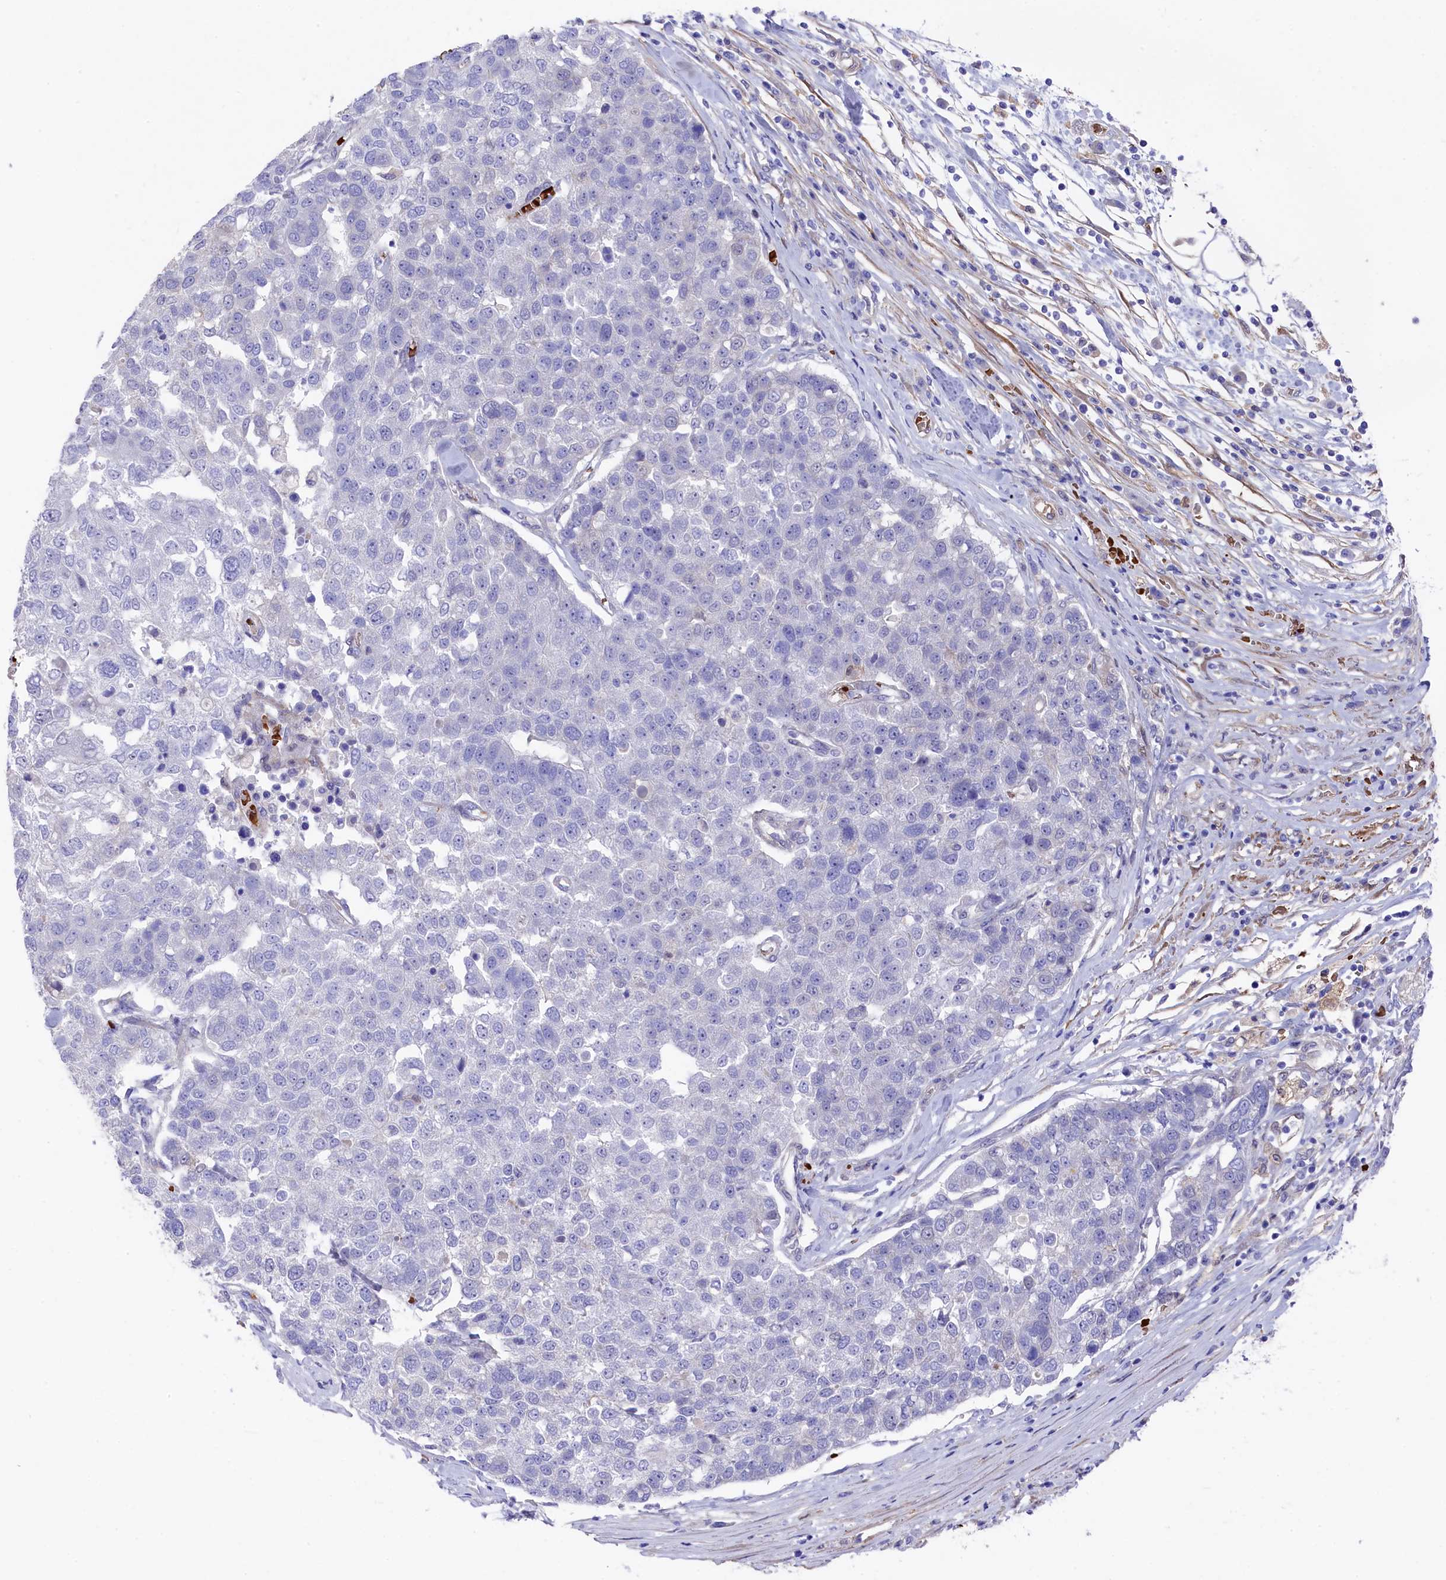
{"staining": {"intensity": "negative", "quantity": "none", "location": "none"}, "tissue": "pancreatic cancer", "cell_type": "Tumor cells", "image_type": "cancer", "snomed": [{"axis": "morphology", "description": "Adenocarcinoma, NOS"}, {"axis": "topography", "description": "Pancreas"}], "caption": "The micrograph shows no staining of tumor cells in pancreatic adenocarcinoma.", "gene": "LHFPL4", "patient": {"sex": "female", "age": 61}}